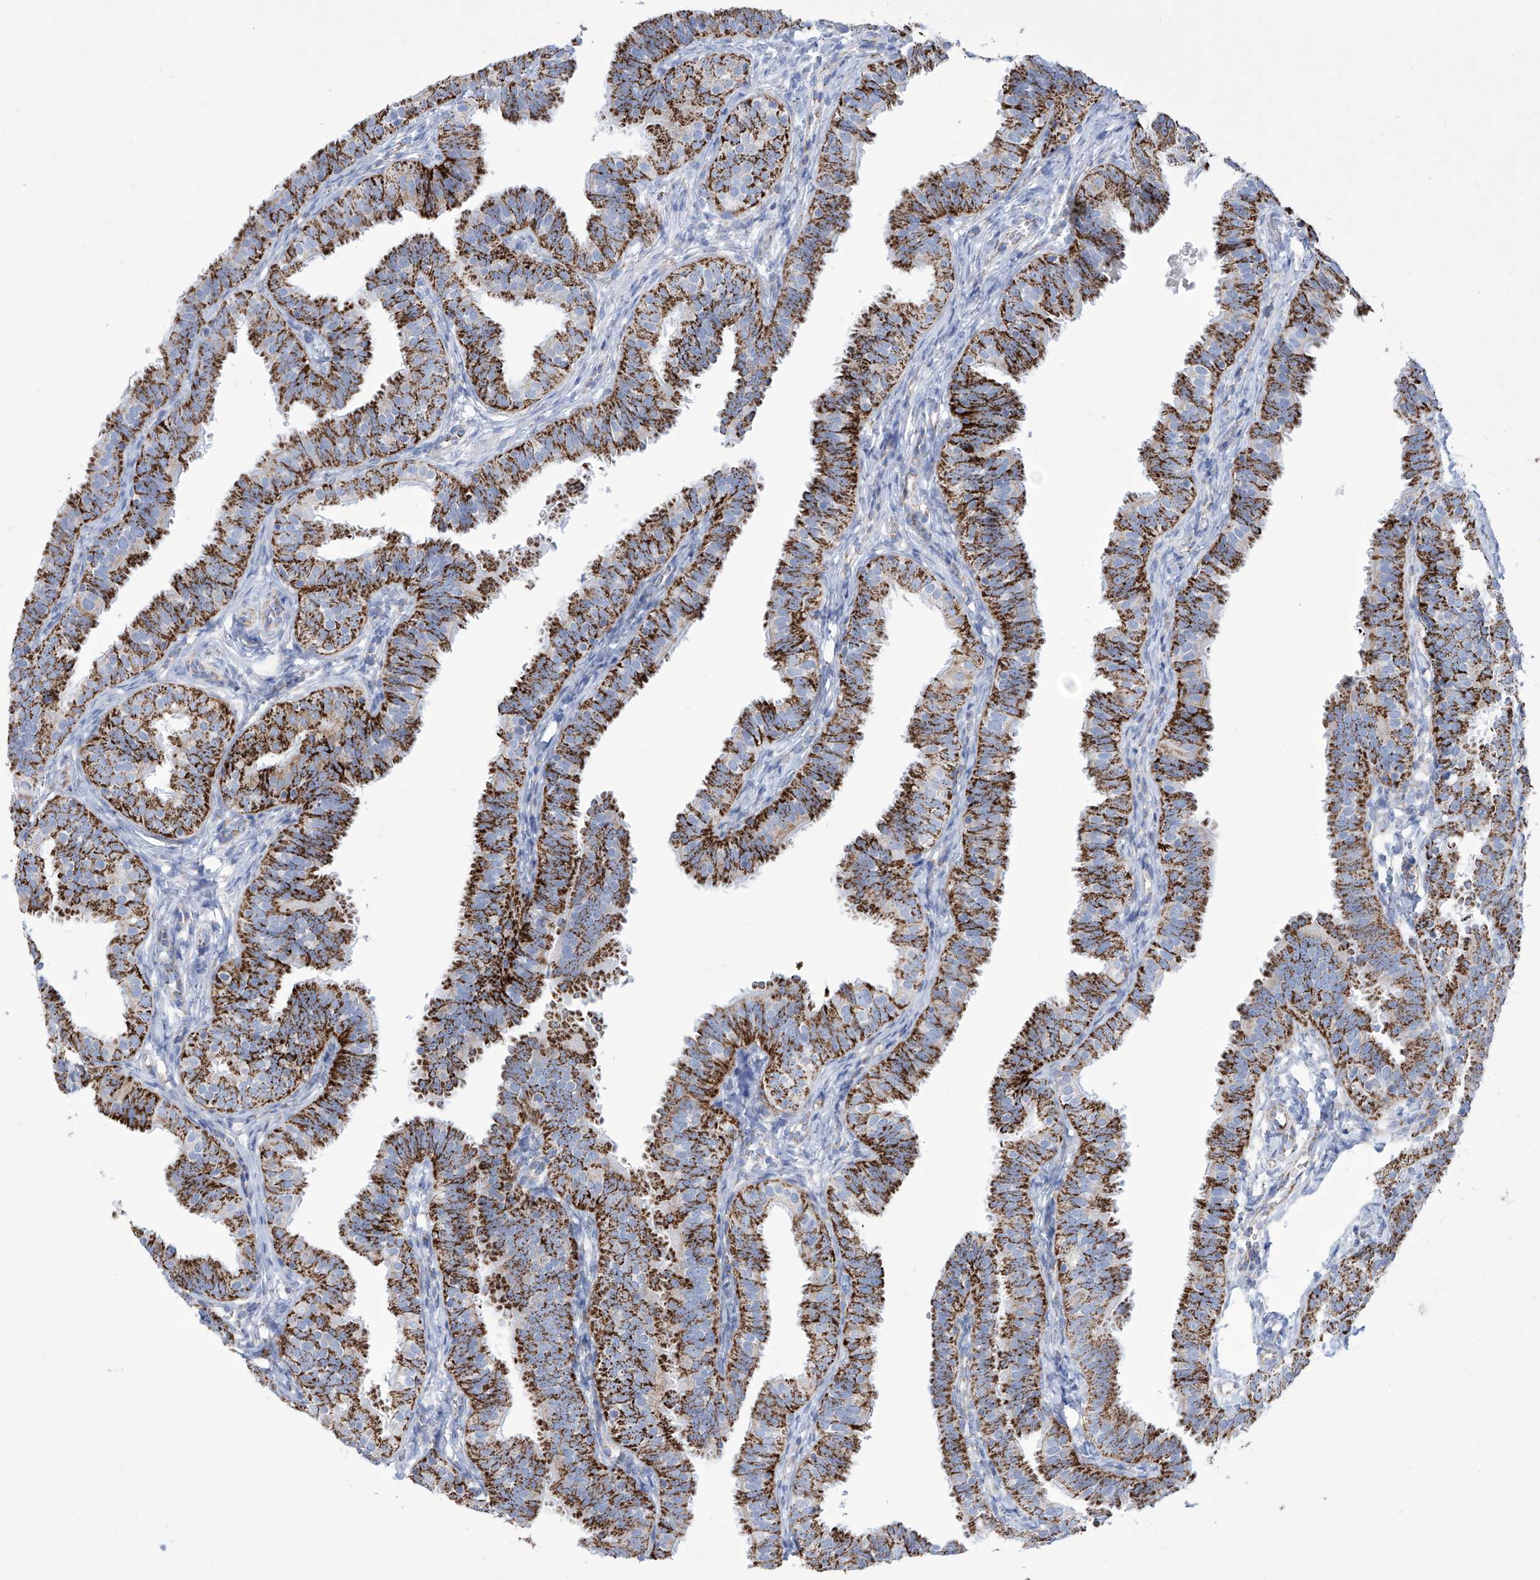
{"staining": {"intensity": "strong", "quantity": ">75%", "location": "cytoplasmic/membranous"}, "tissue": "fallopian tube", "cell_type": "Glandular cells", "image_type": "normal", "snomed": [{"axis": "morphology", "description": "Normal tissue, NOS"}, {"axis": "topography", "description": "Fallopian tube"}], "caption": "Strong cytoplasmic/membranous positivity is seen in about >75% of glandular cells in unremarkable fallopian tube. (brown staining indicates protein expression, while blue staining denotes nuclei).", "gene": "ALDH6A1", "patient": {"sex": "female", "age": 35}}